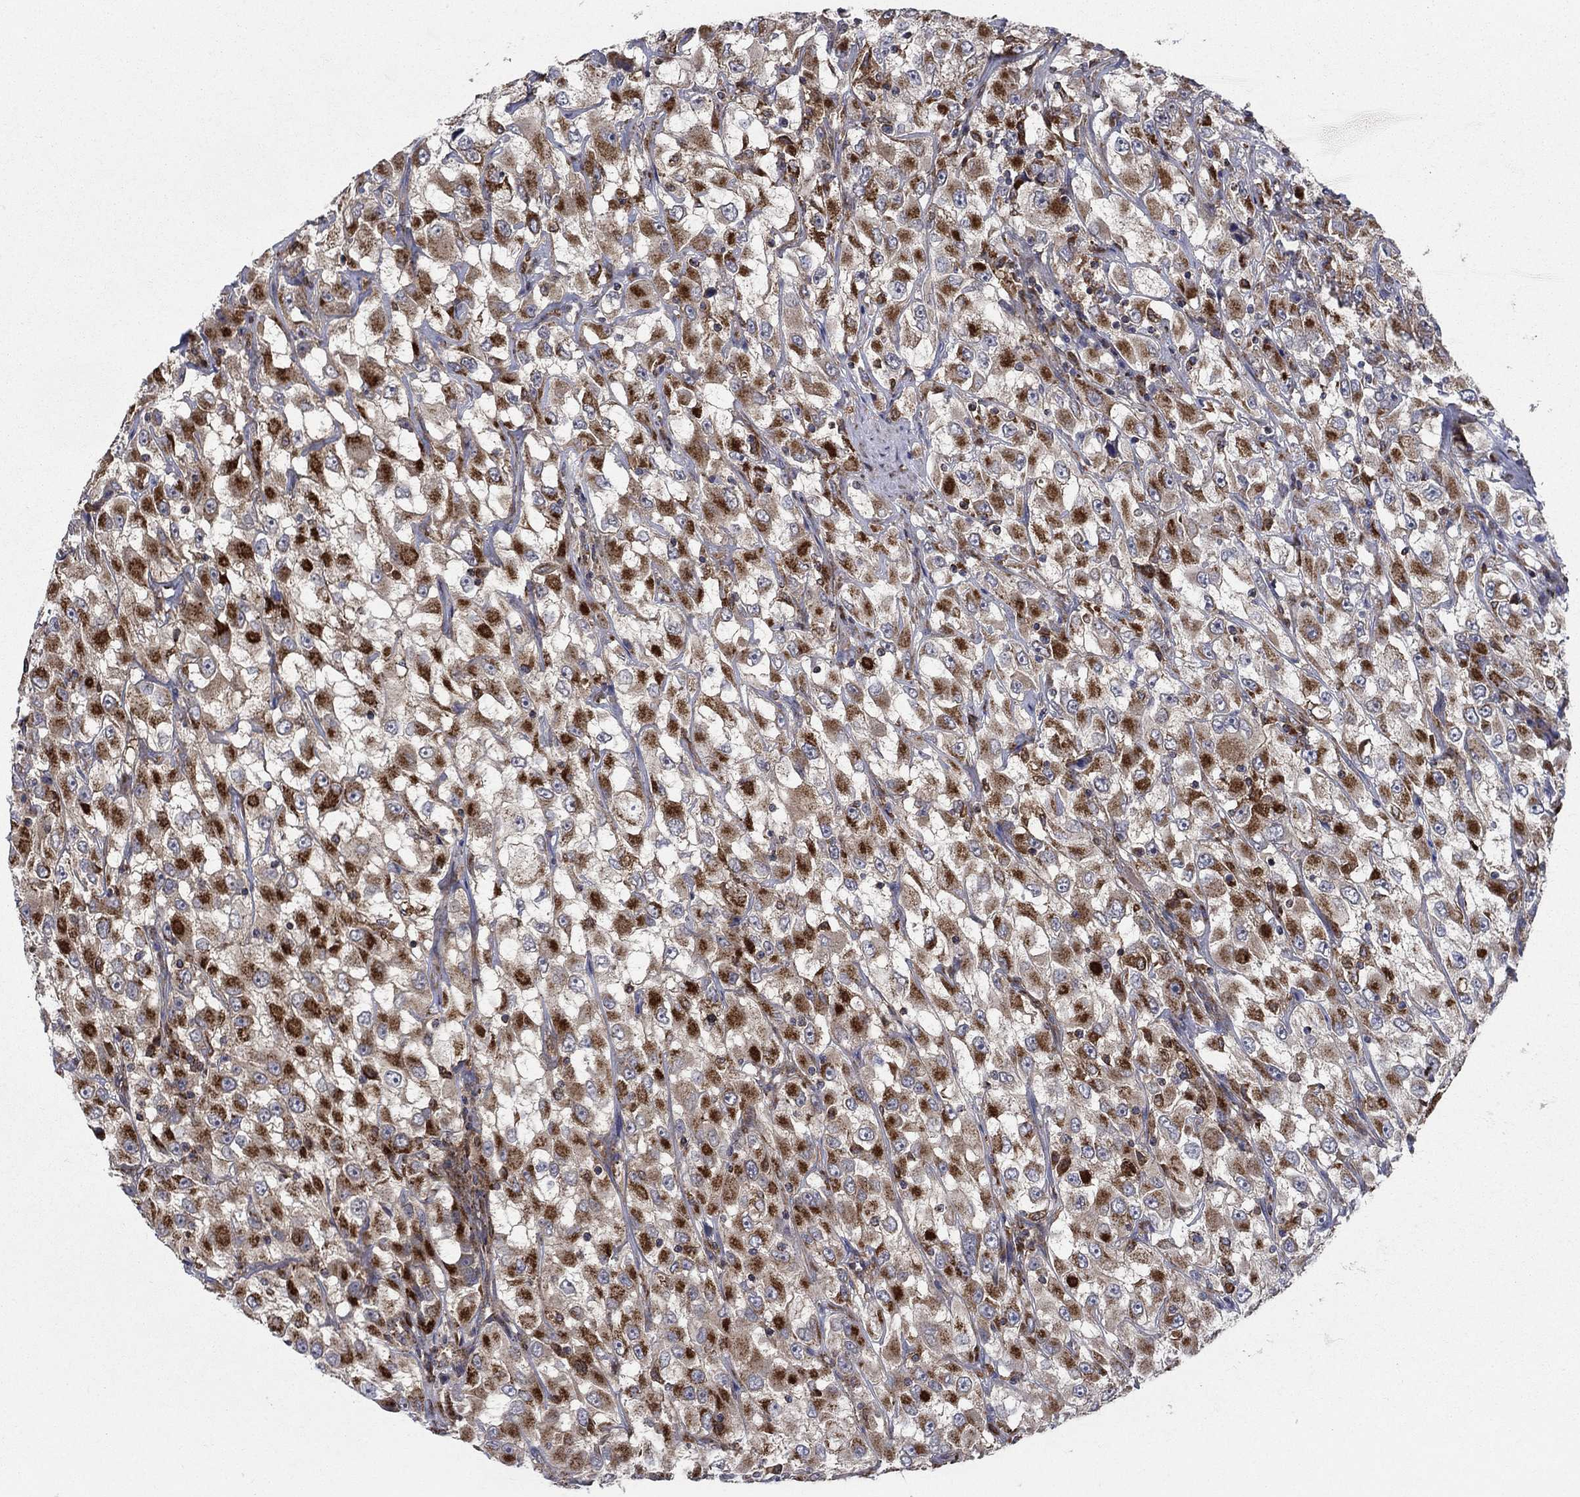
{"staining": {"intensity": "strong", "quantity": "25%-75%", "location": "cytoplasmic/membranous"}, "tissue": "renal cancer", "cell_type": "Tumor cells", "image_type": "cancer", "snomed": [{"axis": "morphology", "description": "Adenocarcinoma, NOS"}, {"axis": "topography", "description": "Kidney"}], "caption": "This is an image of IHC staining of renal adenocarcinoma, which shows strong expression in the cytoplasmic/membranous of tumor cells.", "gene": "RNF19B", "patient": {"sex": "female", "age": 52}}